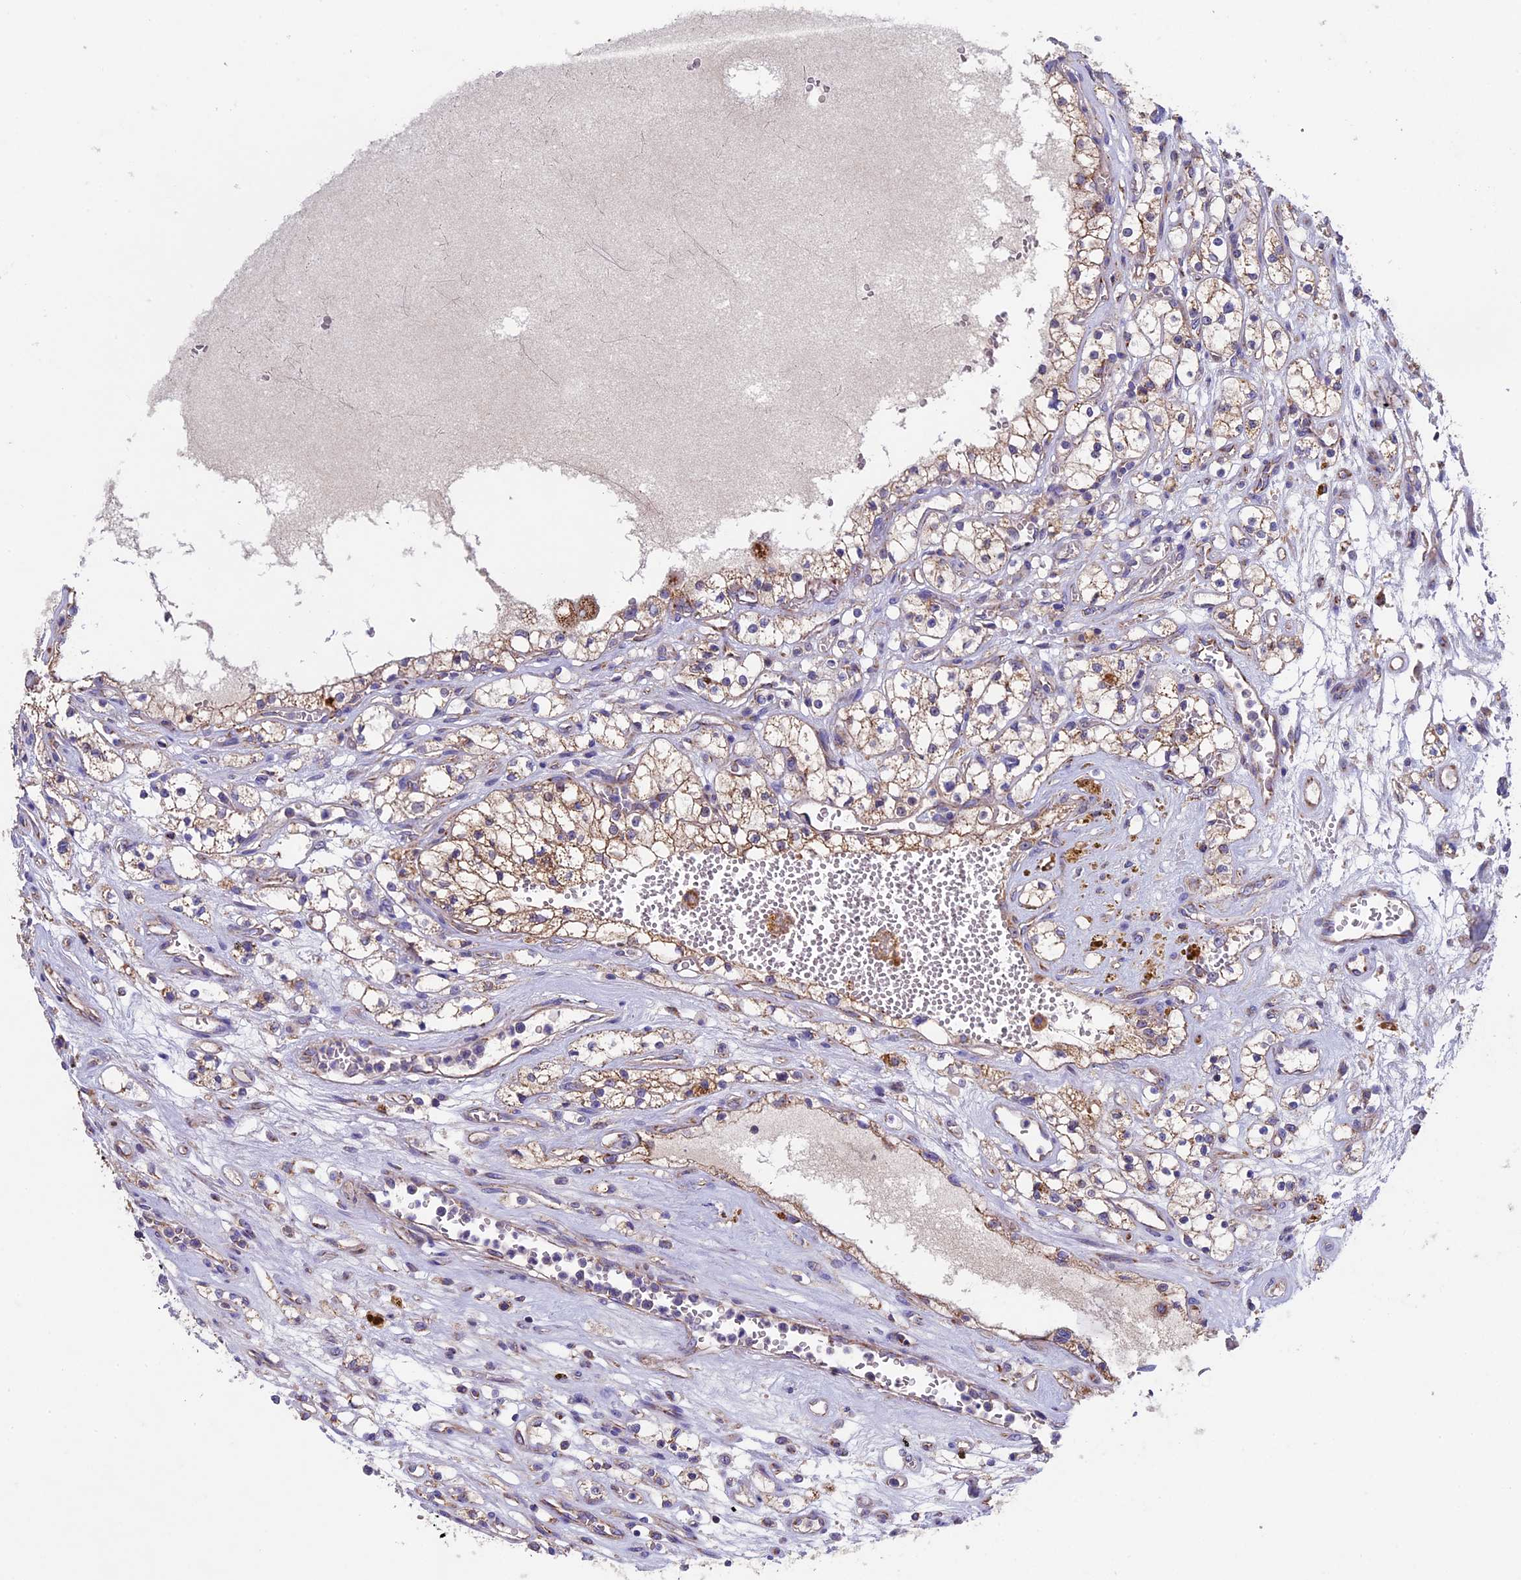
{"staining": {"intensity": "moderate", "quantity": ">75%", "location": "cytoplasmic/membranous"}, "tissue": "renal cancer", "cell_type": "Tumor cells", "image_type": "cancer", "snomed": [{"axis": "morphology", "description": "Adenocarcinoma, NOS"}, {"axis": "topography", "description": "Kidney"}], "caption": "A brown stain labels moderate cytoplasmic/membranous staining of a protein in human renal cancer (adenocarcinoma) tumor cells.", "gene": "RNF17", "patient": {"sex": "female", "age": 69}}